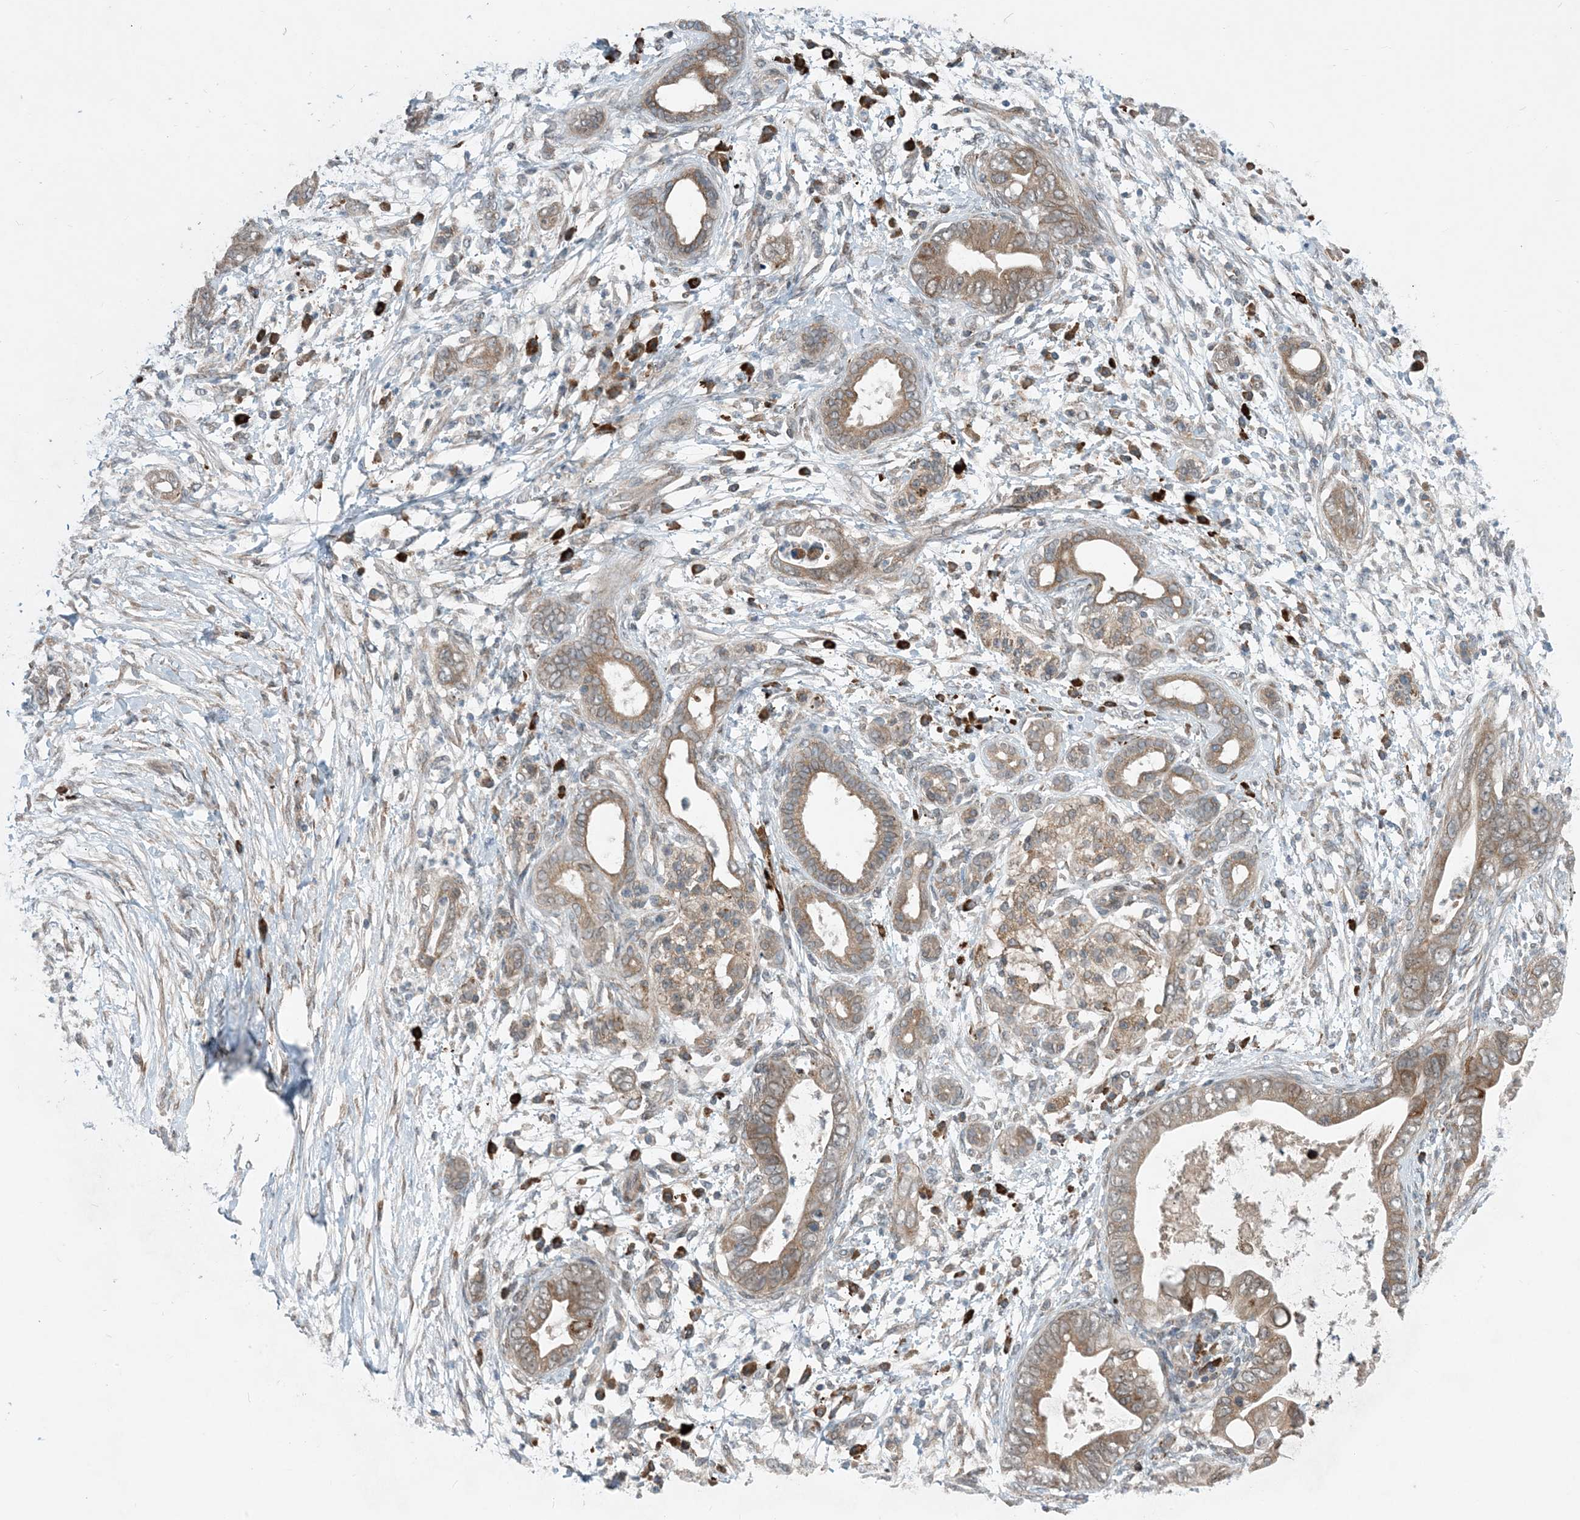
{"staining": {"intensity": "moderate", "quantity": ">75%", "location": "cytoplasmic/membranous"}, "tissue": "pancreatic cancer", "cell_type": "Tumor cells", "image_type": "cancer", "snomed": [{"axis": "morphology", "description": "Adenocarcinoma, NOS"}, {"axis": "topography", "description": "Pancreas"}], "caption": "The photomicrograph demonstrates immunohistochemical staining of pancreatic adenocarcinoma. There is moderate cytoplasmic/membranous expression is present in approximately >75% of tumor cells.", "gene": "PHOSPHO2", "patient": {"sex": "male", "age": 75}}